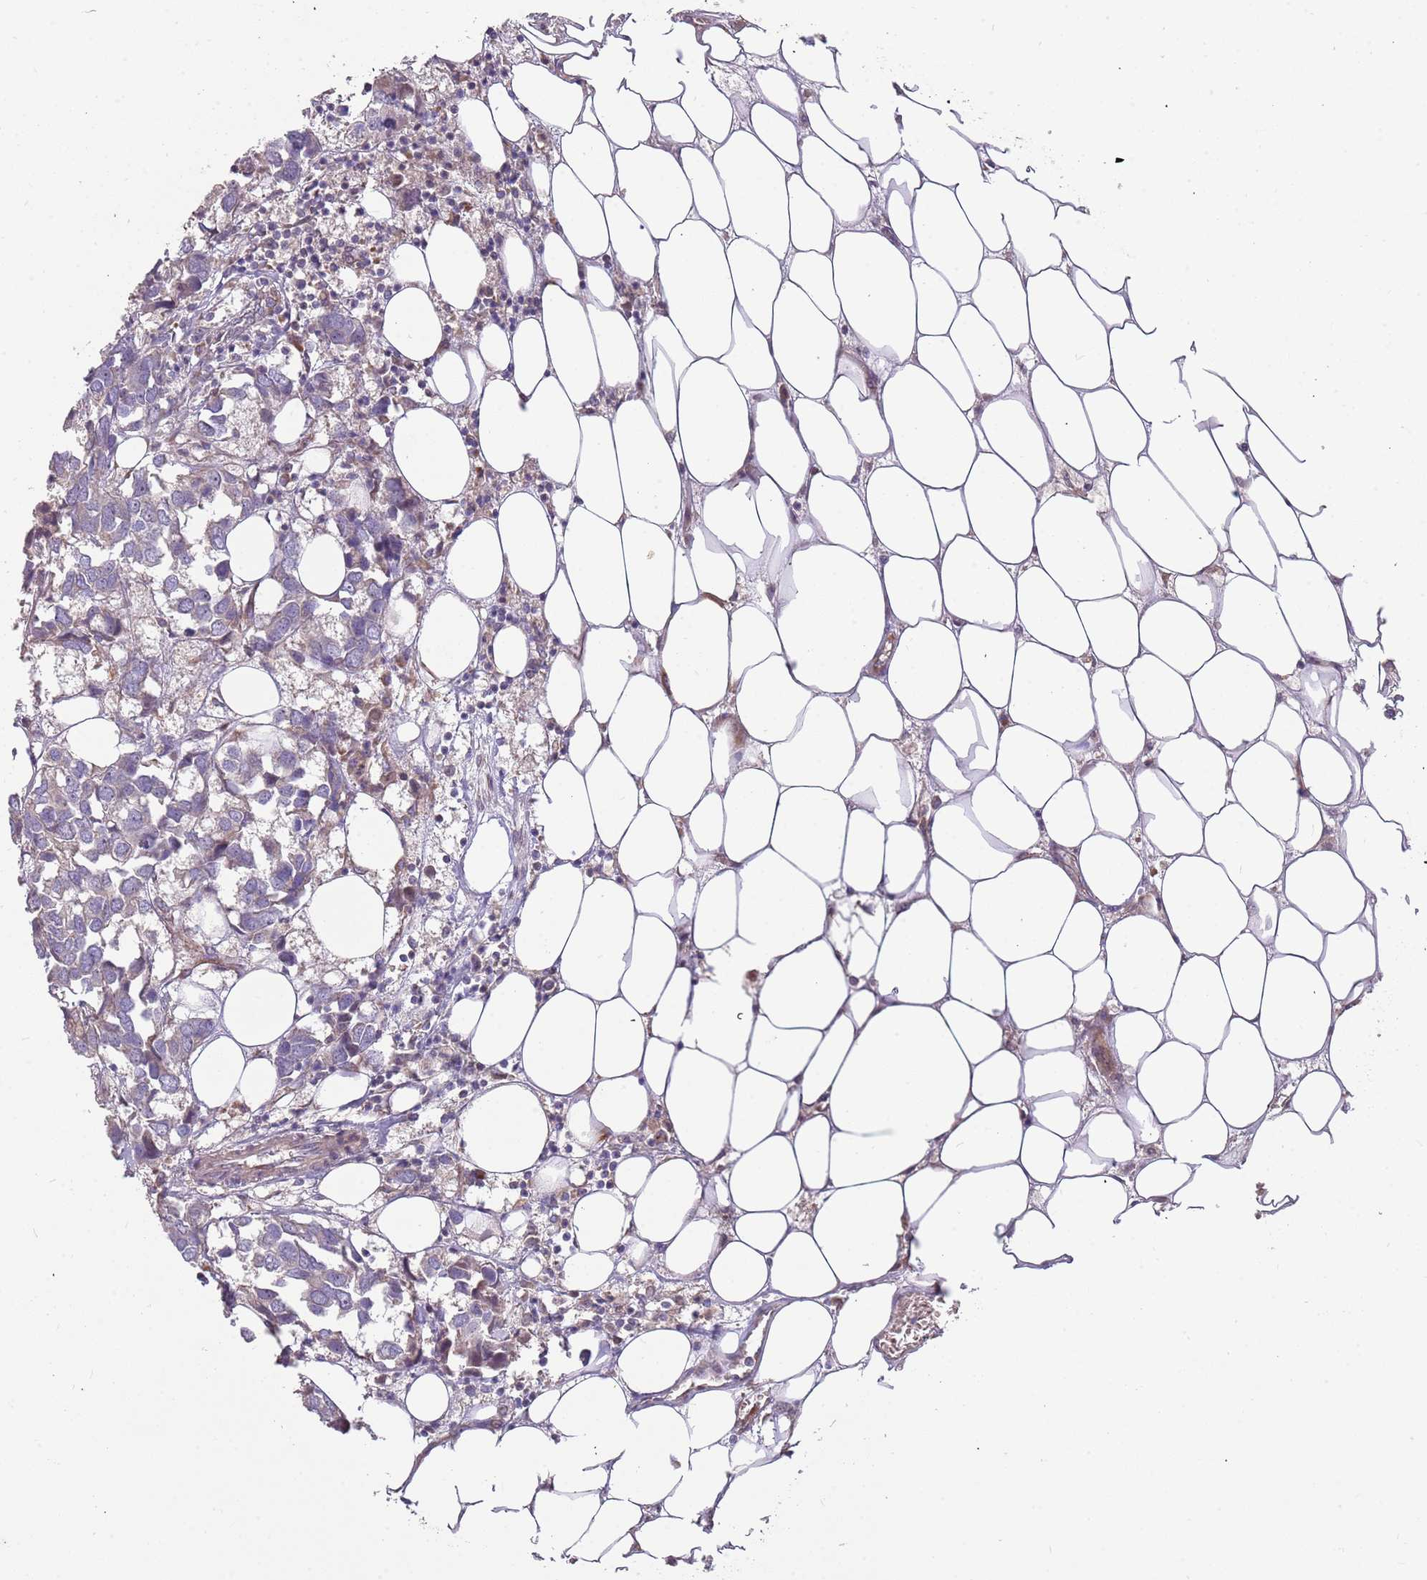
{"staining": {"intensity": "weak", "quantity": "<25%", "location": "cytoplasmic/membranous"}, "tissue": "breast cancer", "cell_type": "Tumor cells", "image_type": "cancer", "snomed": [{"axis": "morphology", "description": "Duct carcinoma"}, {"axis": "topography", "description": "Breast"}], "caption": "DAB (3,3'-diaminobenzidine) immunohistochemical staining of breast cancer (infiltrating ductal carcinoma) demonstrates no significant positivity in tumor cells.", "gene": "TRAPPC6B", "patient": {"sex": "female", "age": 83}}